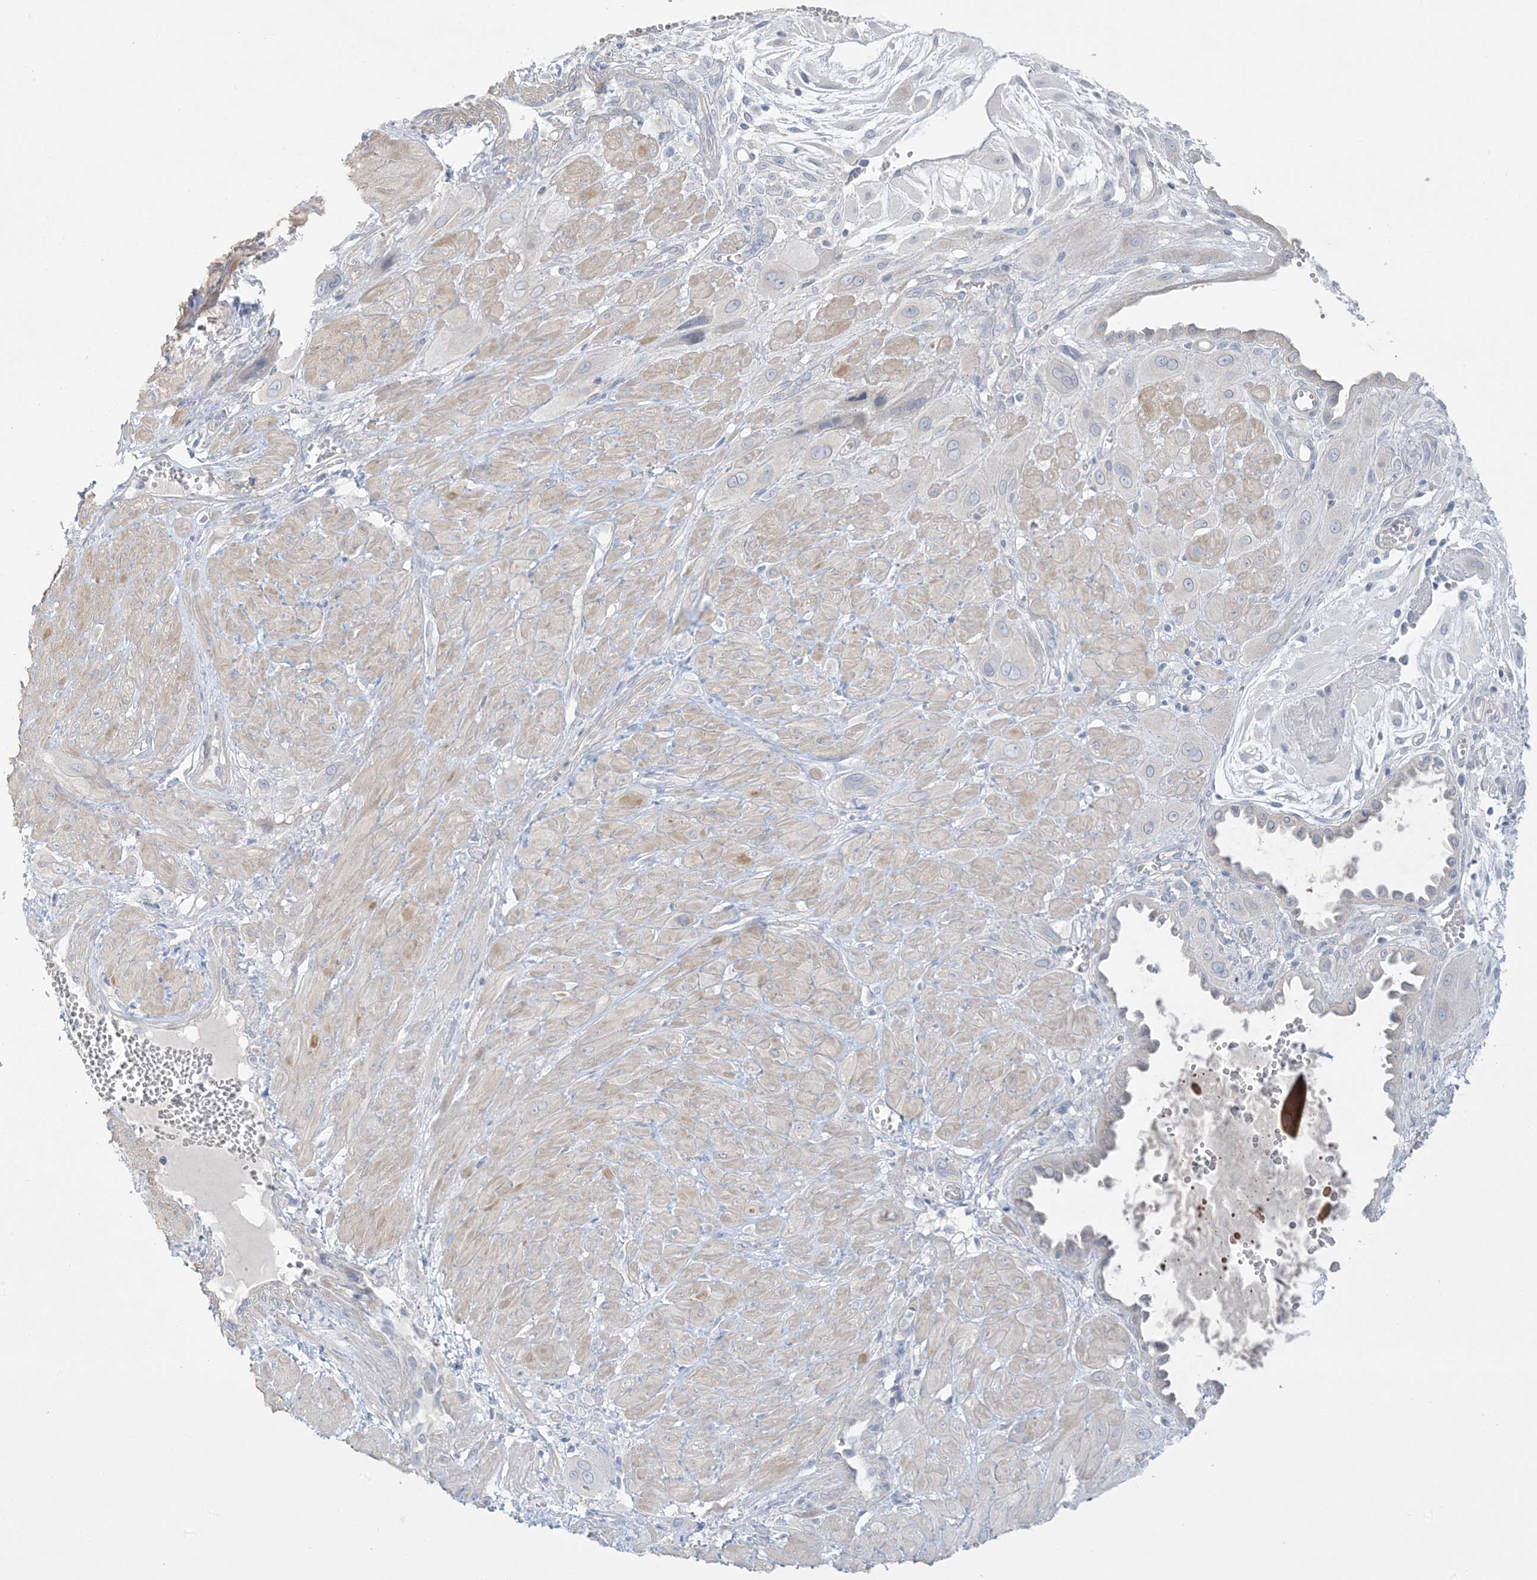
{"staining": {"intensity": "negative", "quantity": "none", "location": "none"}, "tissue": "cervical cancer", "cell_type": "Tumor cells", "image_type": "cancer", "snomed": [{"axis": "morphology", "description": "Squamous cell carcinoma, NOS"}, {"axis": "topography", "description": "Cervix"}], "caption": "Cervical squamous cell carcinoma was stained to show a protein in brown. There is no significant positivity in tumor cells. (Immunohistochemistry (ihc), brightfield microscopy, high magnification).", "gene": "FAM184A", "patient": {"sex": "female", "age": 34}}